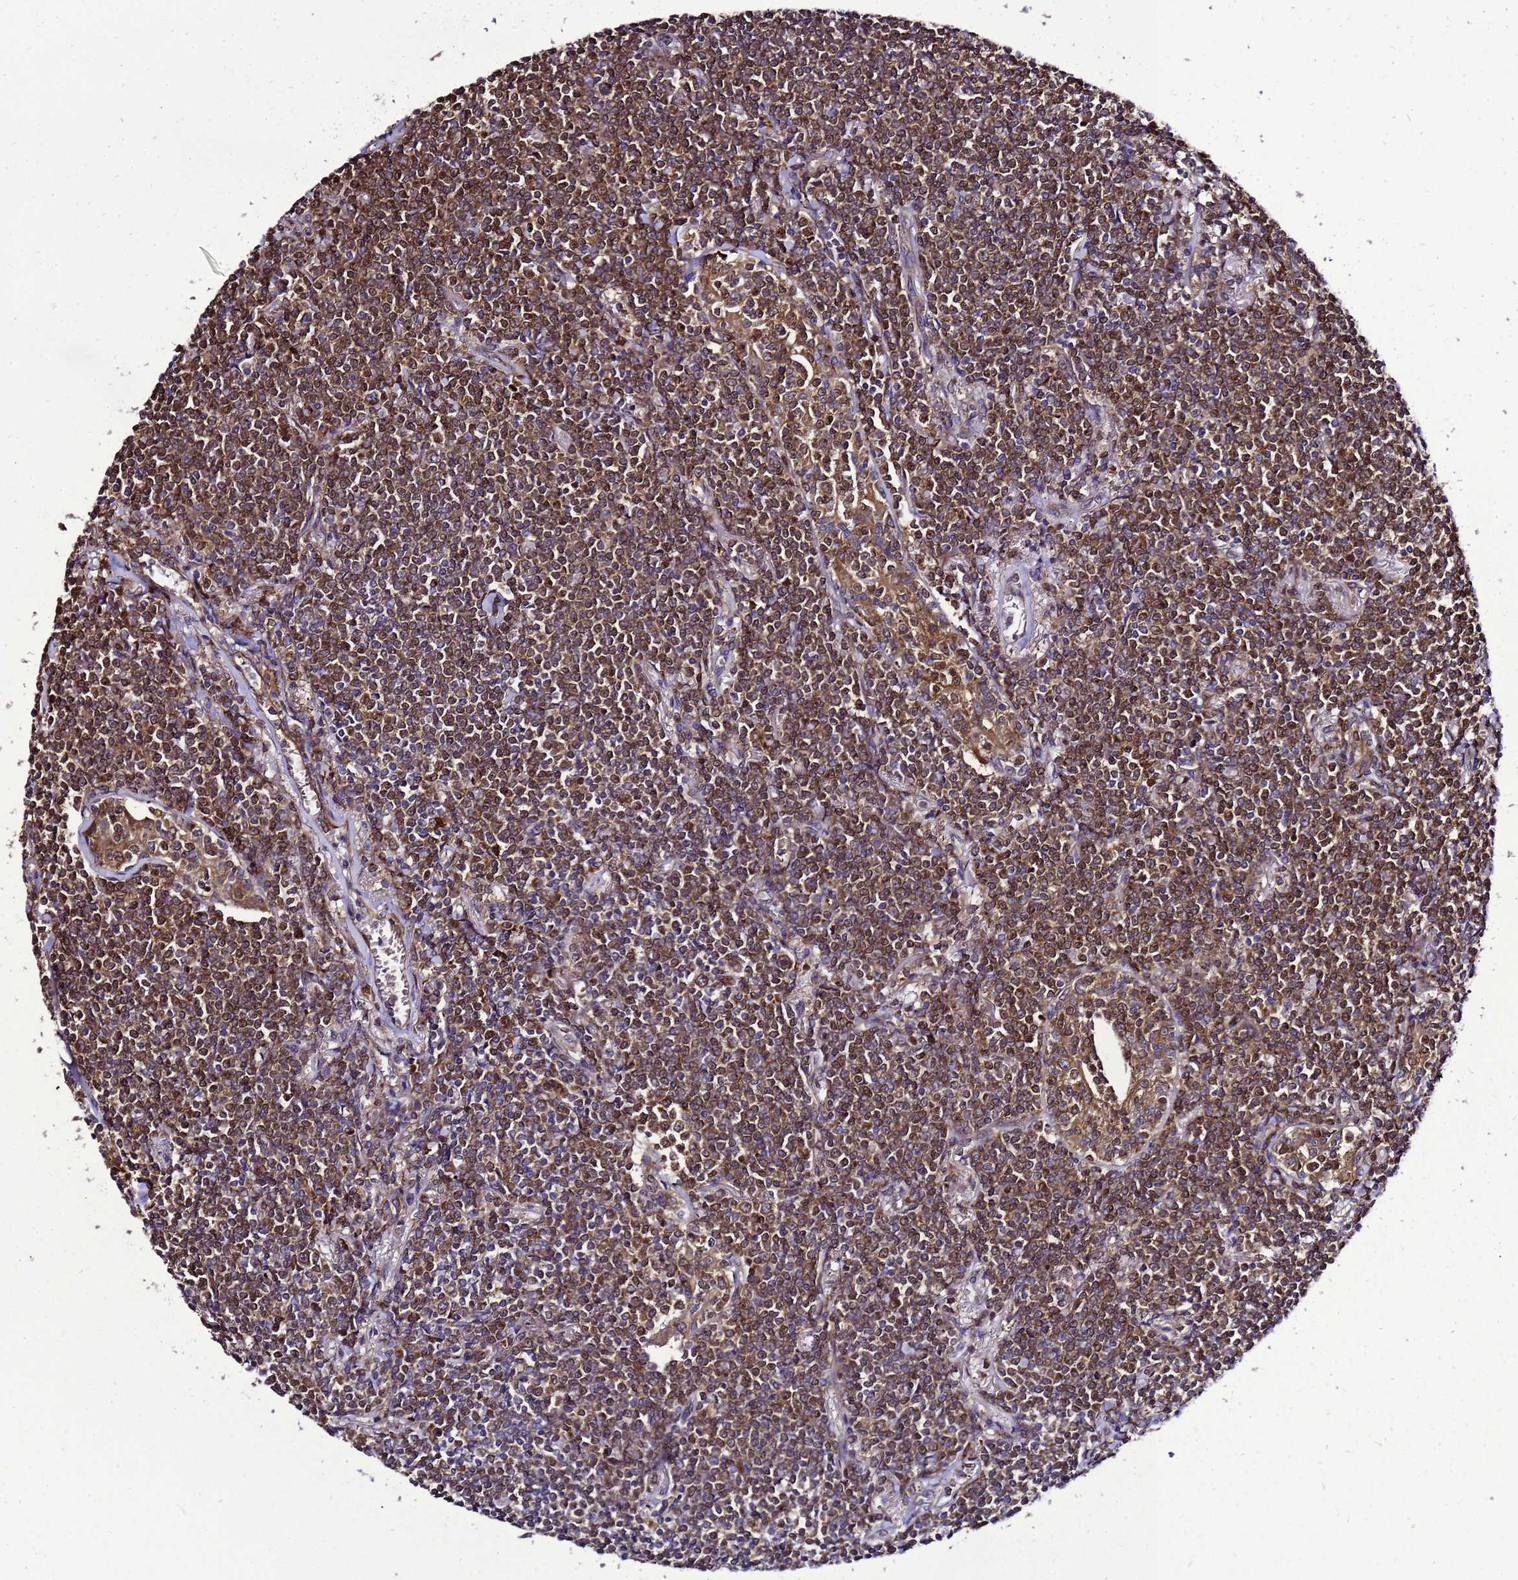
{"staining": {"intensity": "strong", "quantity": ">75%", "location": "cytoplasmic/membranous"}, "tissue": "lymphoma", "cell_type": "Tumor cells", "image_type": "cancer", "snomed": [{"axis": "morphology", "description": "Malignant lymphoma, non-Hodgkin's type, Low grade"}, {"axis": "topography", "description": "Lung"}], "caption": "Approximately >75% of tumor cells in low-grade malignant lymphoma, non-Hodgkin's type reveal strong cytoplasmic/membranous protein staining as visualized by brown immunohistochemical staining.", "gene": "TRABD", "patient": {"sex": "female", "age": 71}}